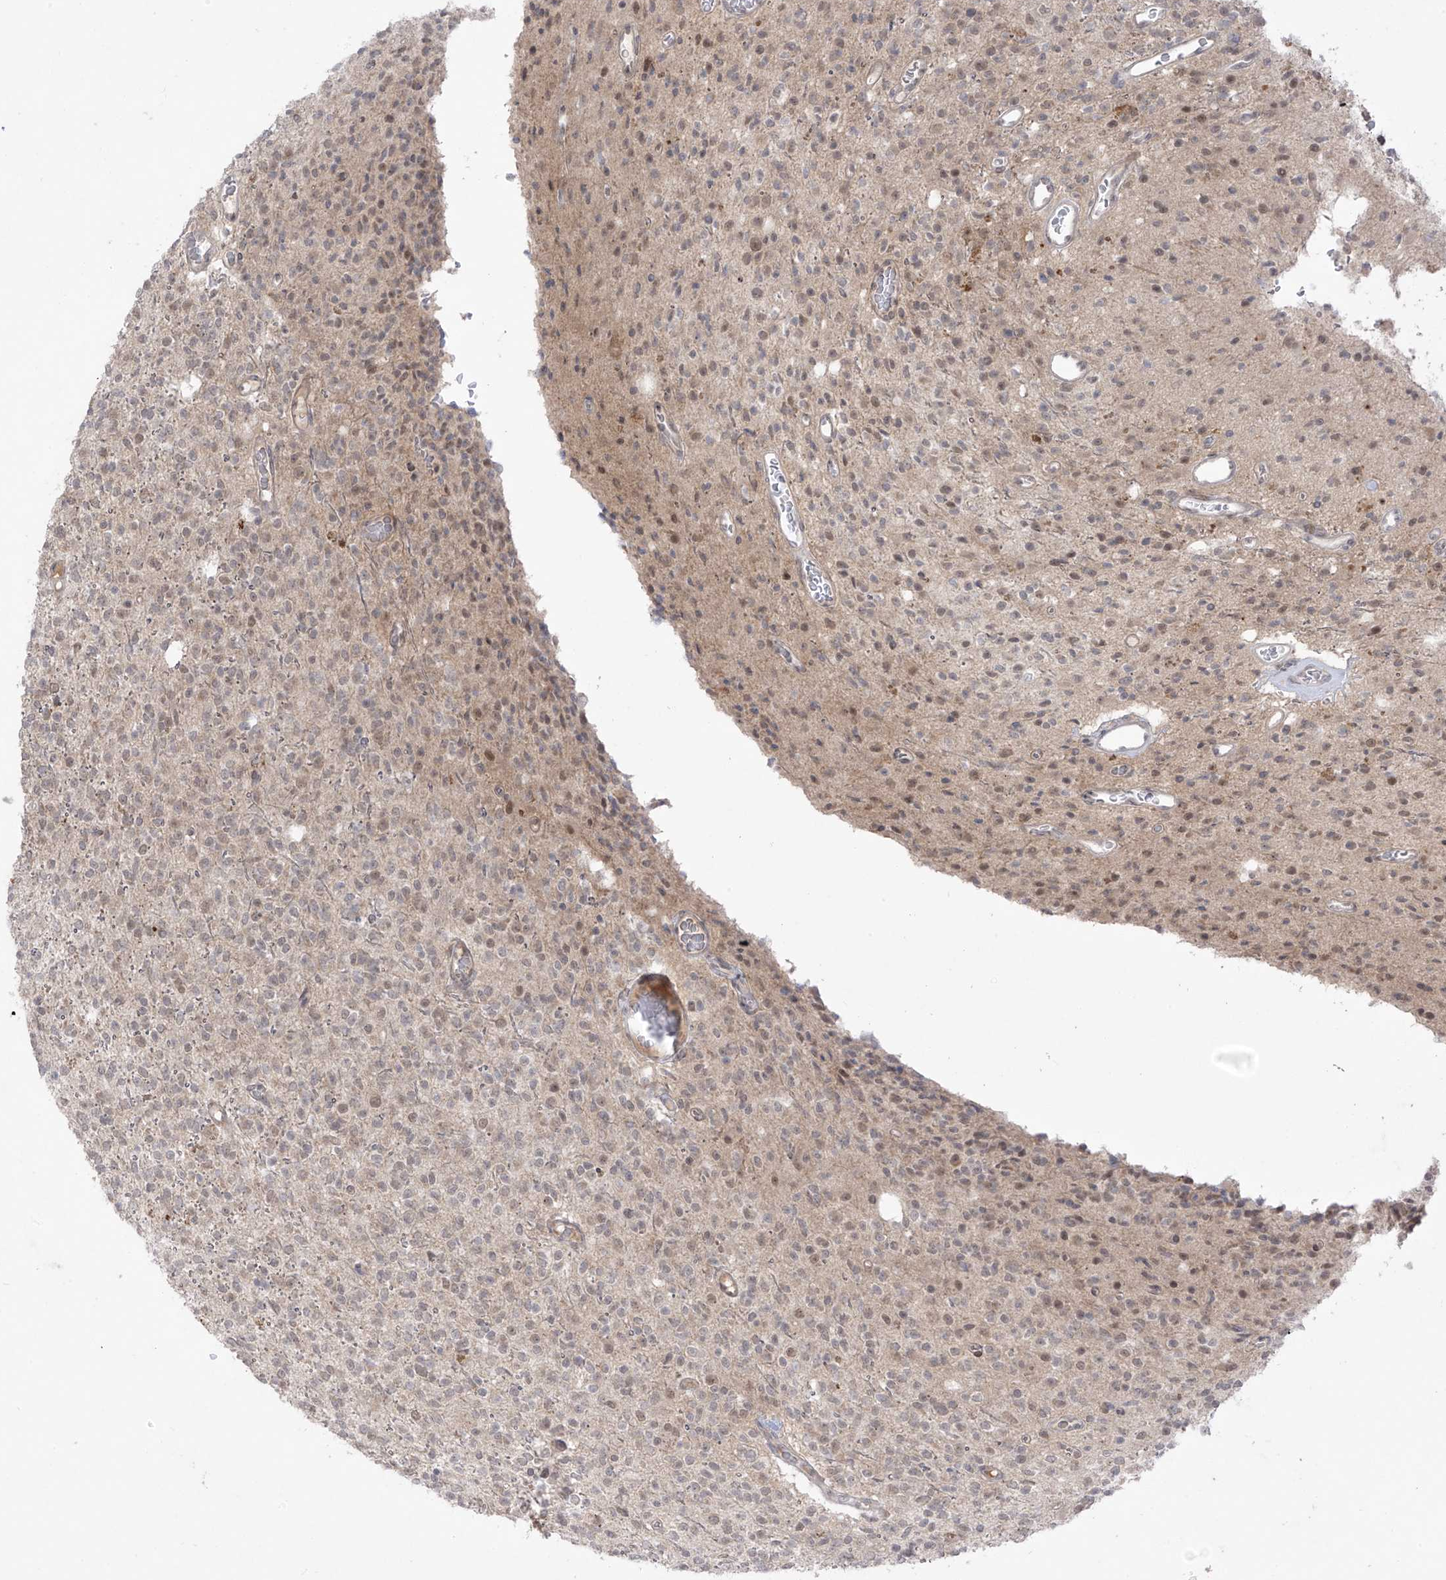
{"staining": {"intensity": "weak", "quantity": ">75%", "location": "nuclear"}, "tissue": "glioma", "cell_type": "Tumor cells", "image_type": "cancer", "snomed": [{"axis": "morphology", "description": "Glioma, malignant, High grade"}, {"axis": "topography", "description": "Brain"}], "caption": "Weak nuclear protein expression is present in about >75% of tumor cells in glioma.", "gene": "OGT", "patient": {"sex": "male", "age": 34}}